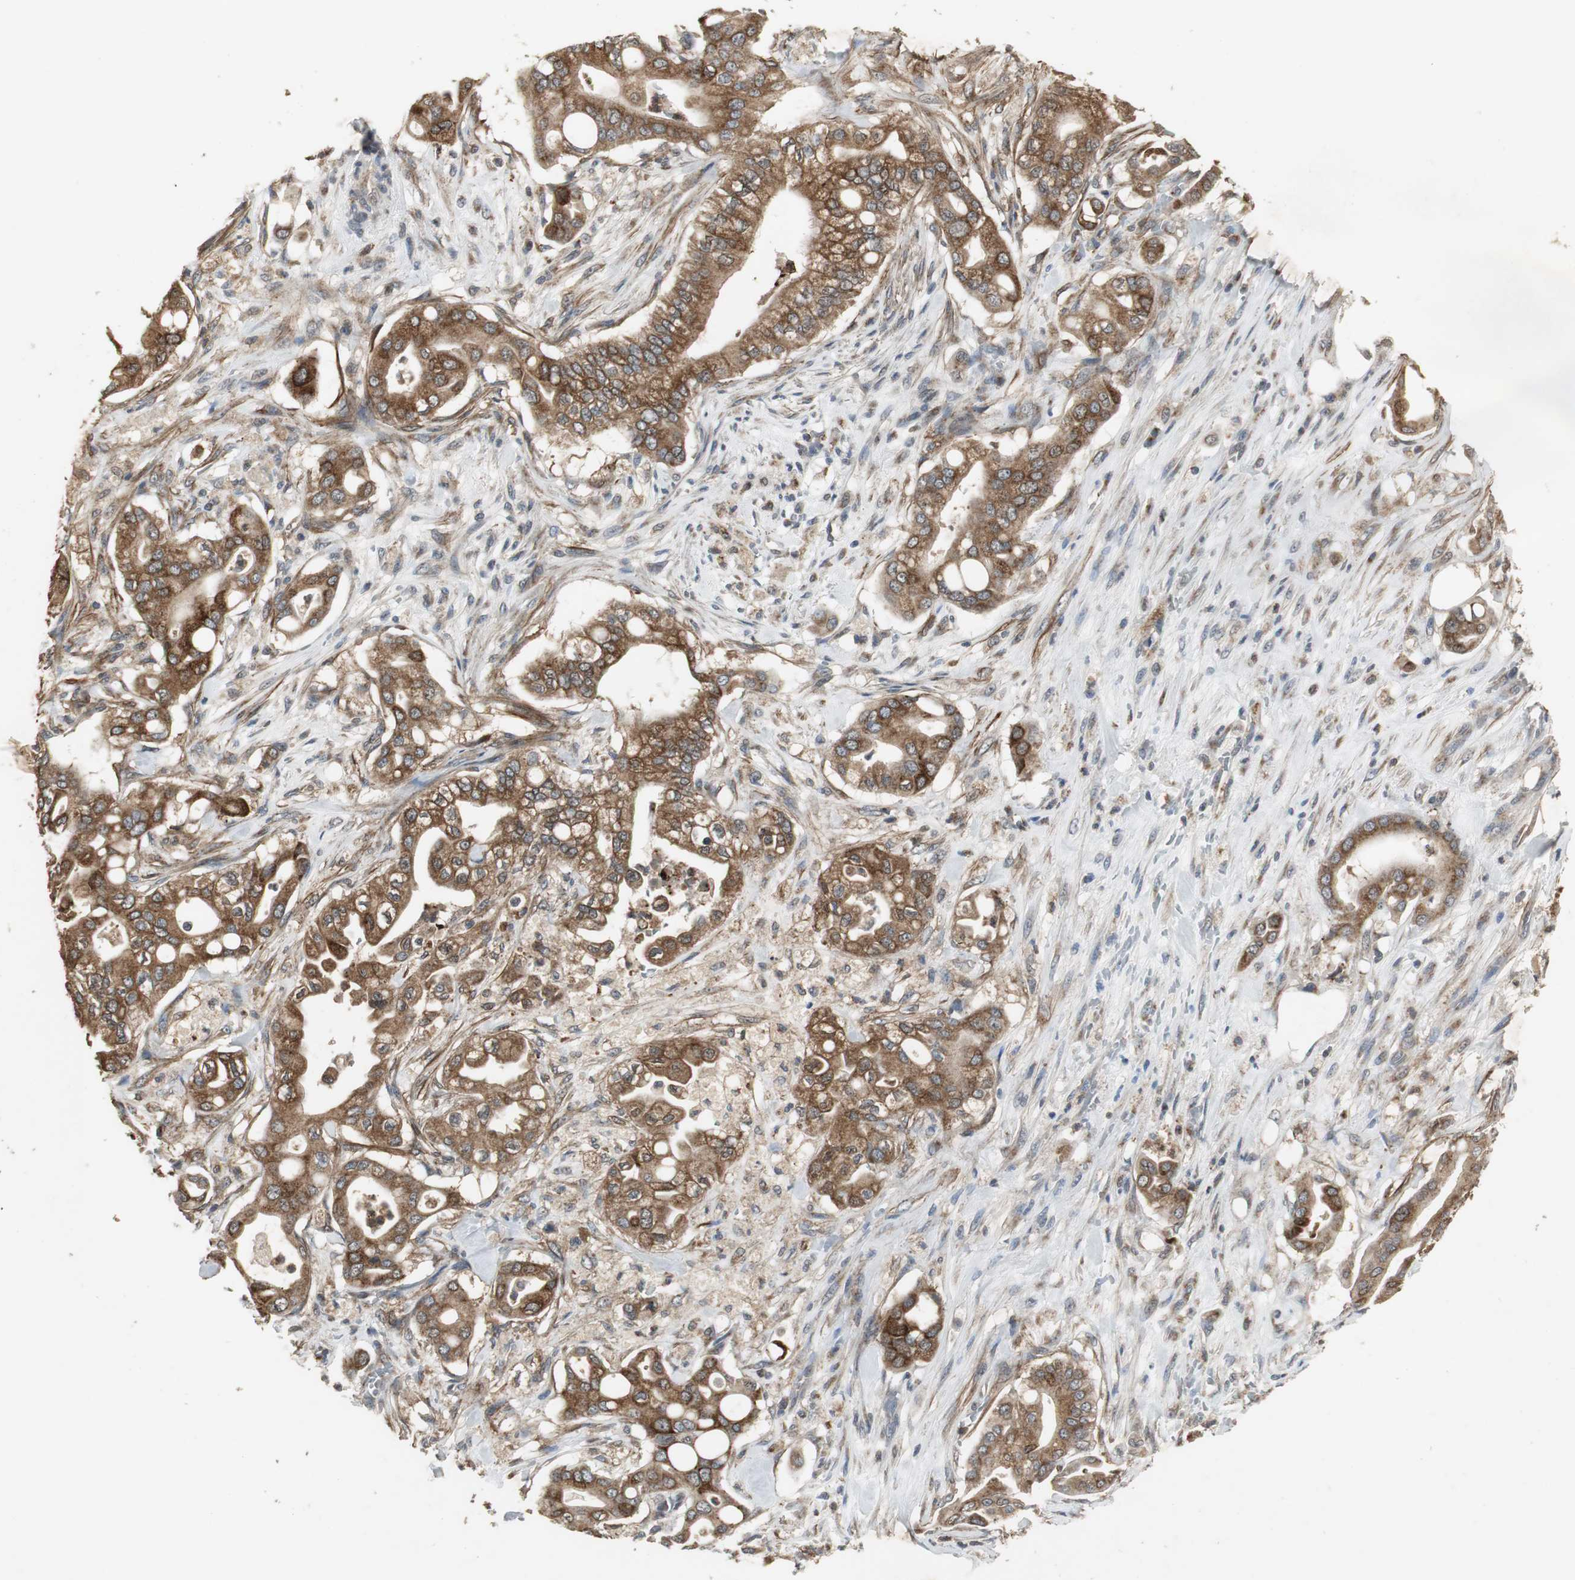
{"staining": {"intensity": "strong", "quantity": ">75%", "location": "cytoplasmic/membranous"}, "tissue": "liver cancer", "cell_type": "Tumor cells", "image_type": "cancer", "snomed": [{"axis": "morphology", "description": "Cholangiocarcinoma"}, {"axis": "topography", "description": "Liver"}], "caption": "Liver cancer (cholangiocarcinoma) stained with DAB IHC demonstrates high levels of strong cytoplasmic/membranous expression in approximately >75% of tumor cells.", "gene": "JTB", "patient": {"sex": "female", "age": 68}}